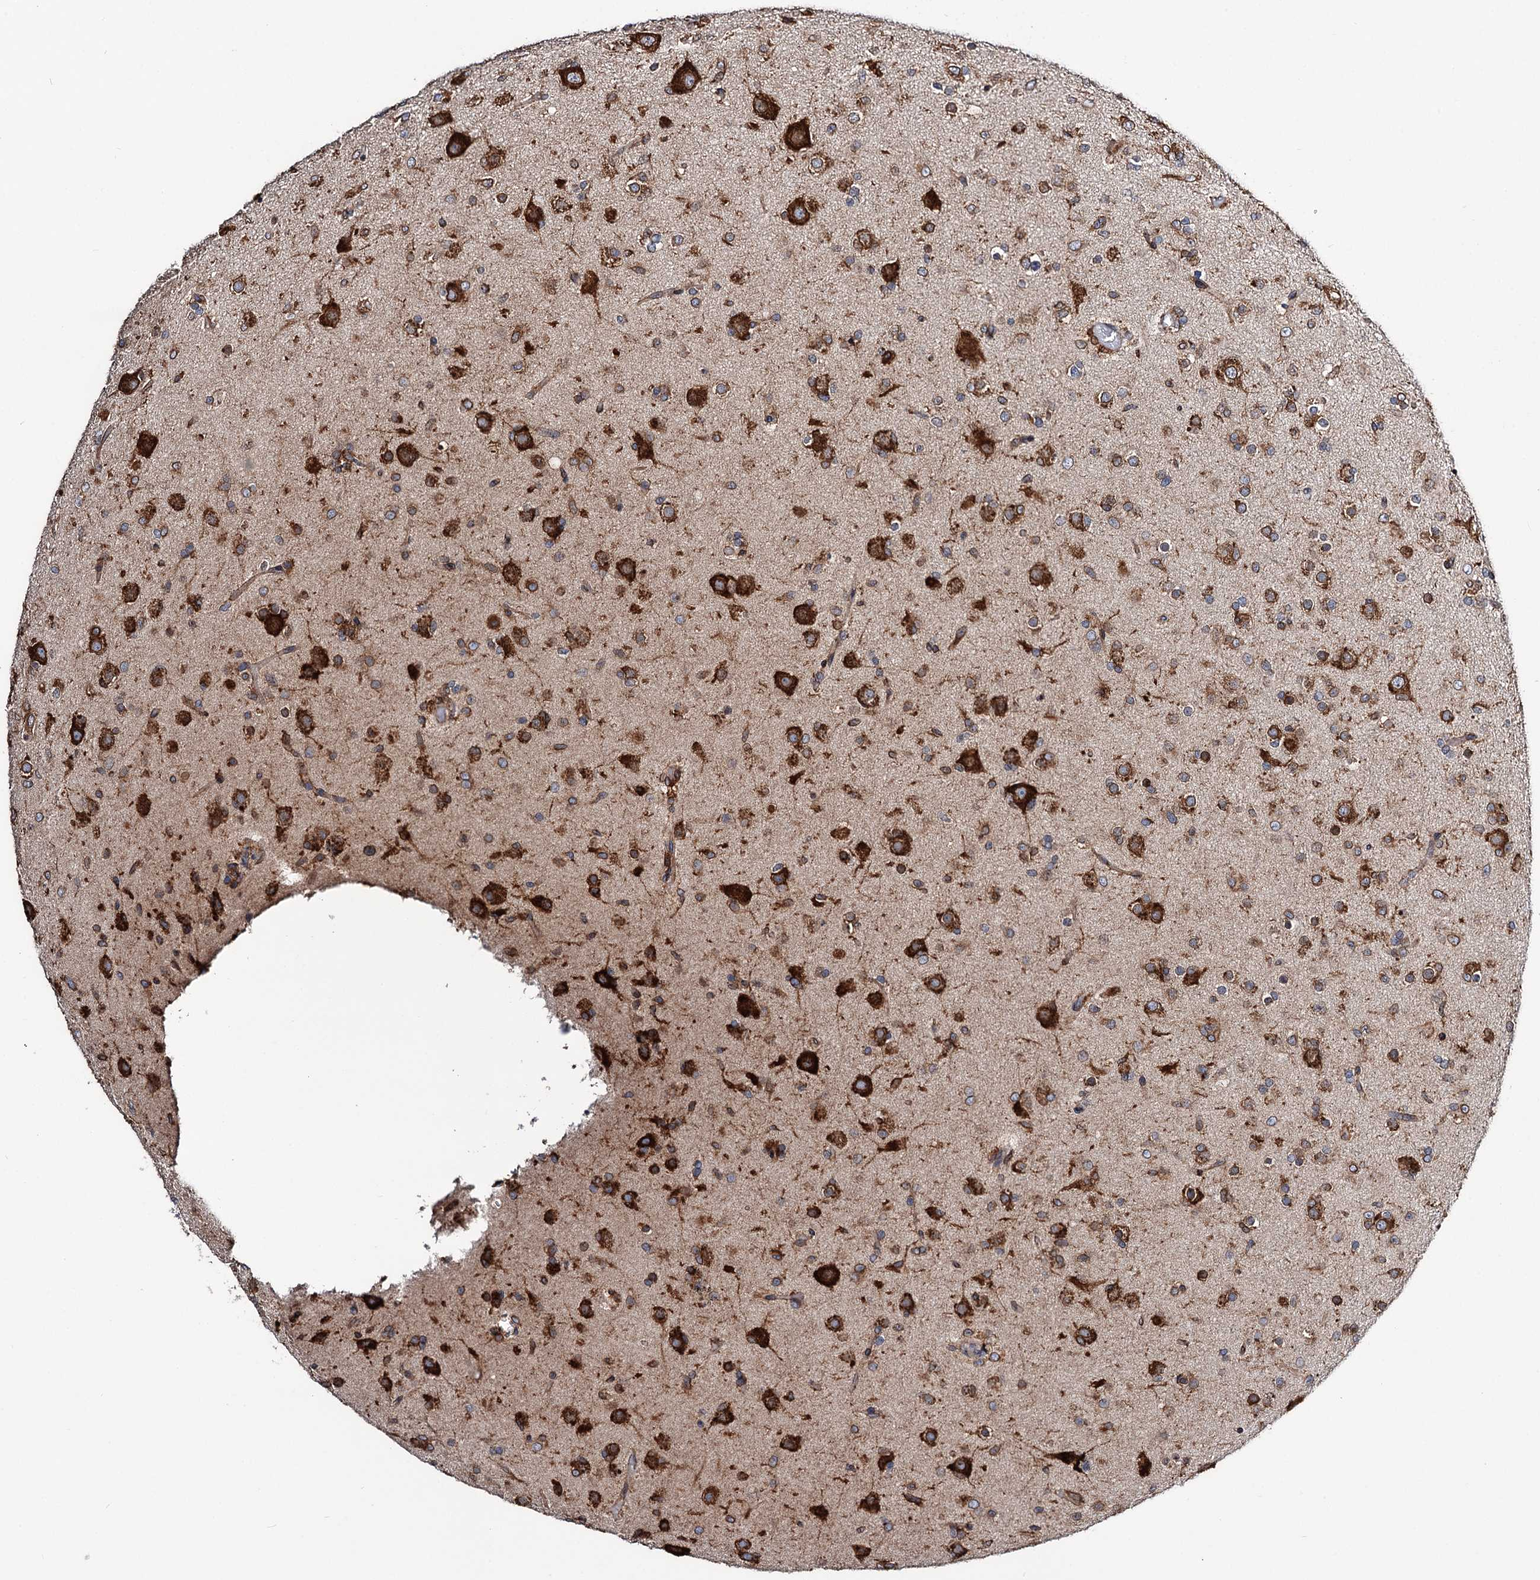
{"staining": {"intensity": "strong", "quantity": "25%-75%", "location": "cytoplasmic/membranous"}, "tissue": "glioma", "cell_type": "Tumor cells", "image_type": "cancer", "snomed": [{"axis": "morphology", "description": "Glioma, malignant, Low grade"}, {"axis": "topography", "description": "Brain"}], "caption": "Strong cytoplasmic/membranous protein positivity is appreciated in approximately 25%-75% of tumor cells in malignant glioma (low-grade).", "gene": "ERP29", "patient": {"sex": "male", "age": 65}}